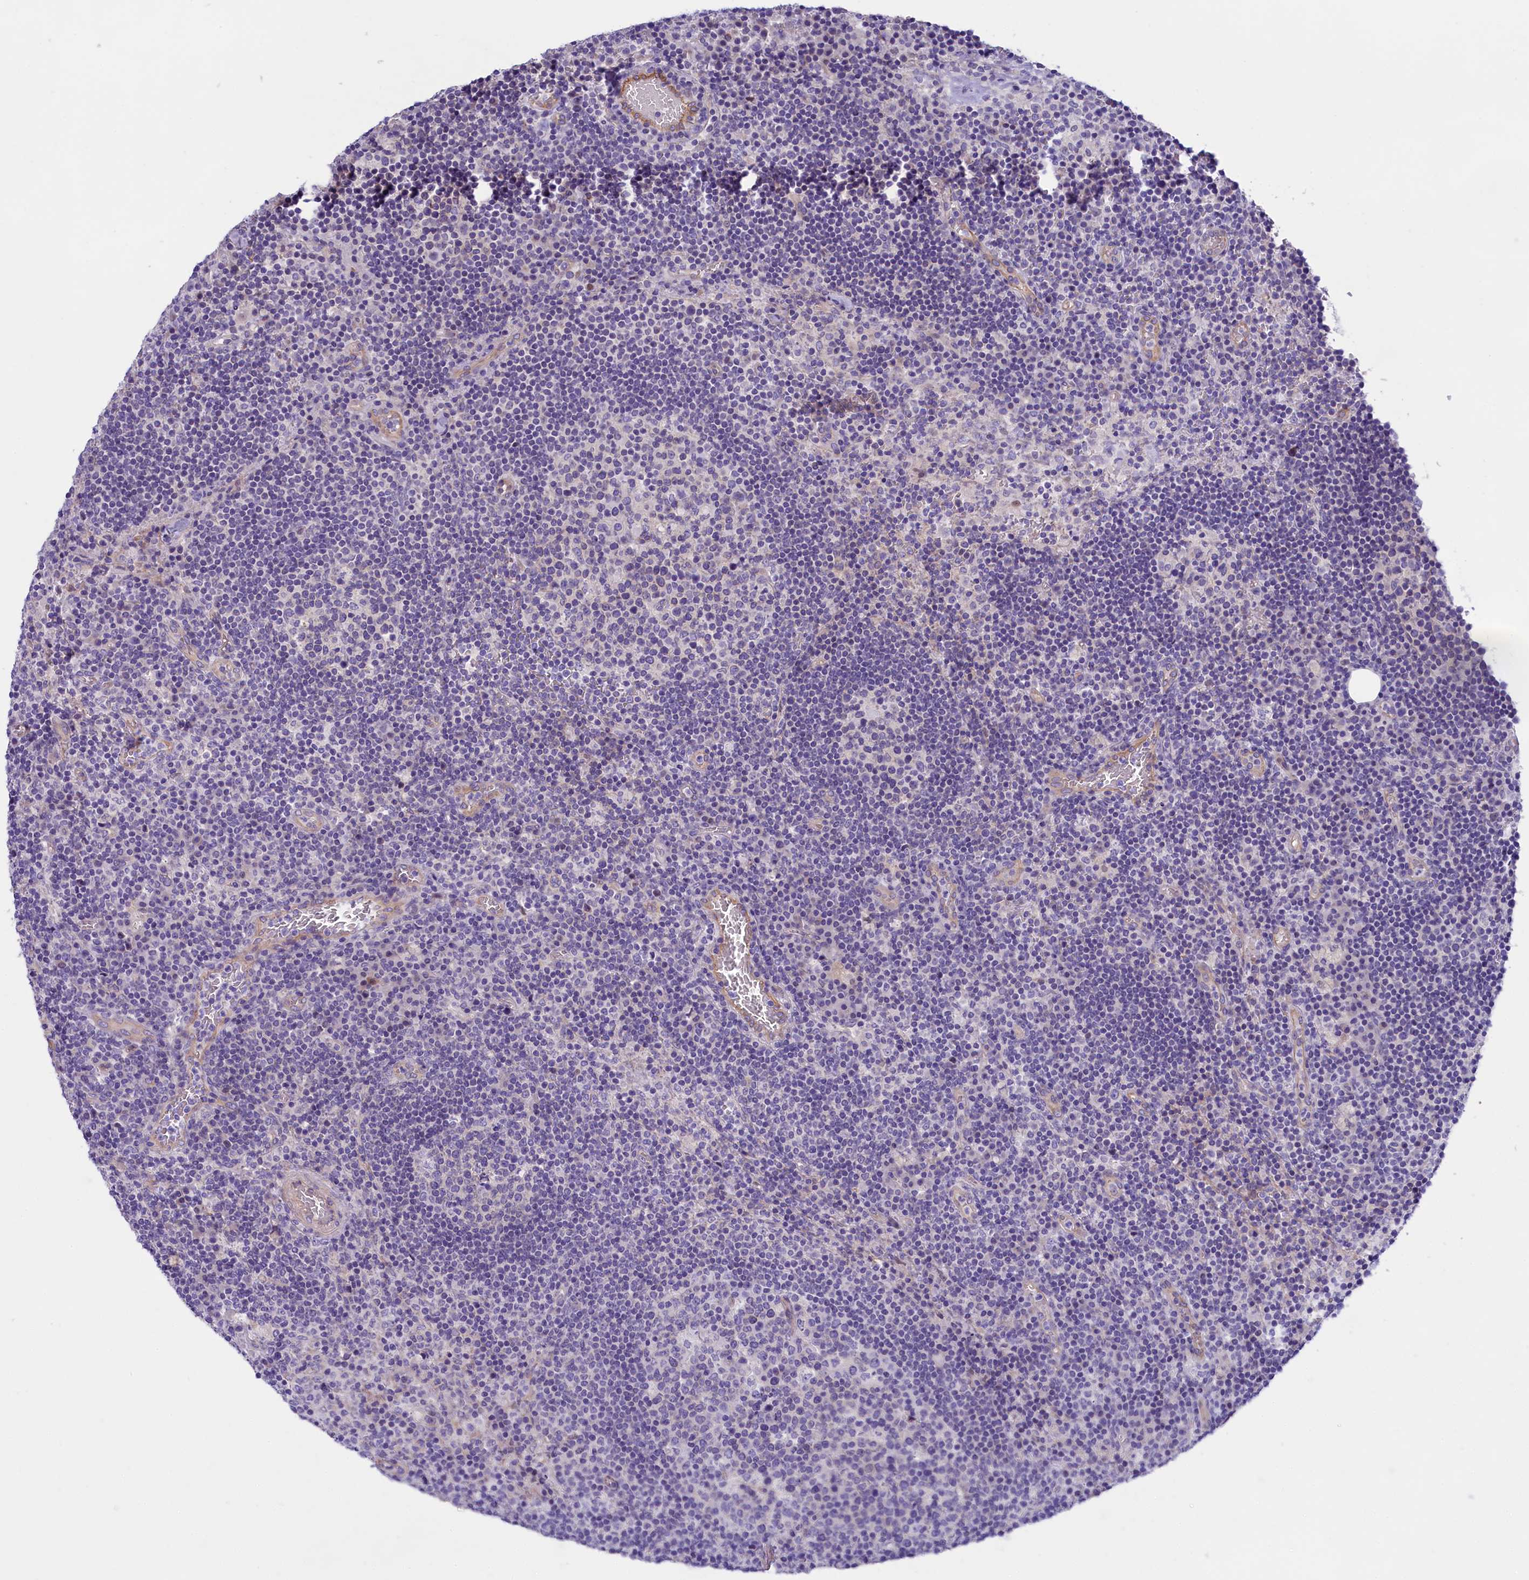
{"staining": {"intensity": "negative", "quantity": "none", "location": "none"}, "tissue": "lymph node", "cell_type": "Germinal center cells", "image_type": "normal", "snomed": [{"axis": "morphology", "description": "Normal tissue, NOS"}, {"axis": "topography", "description": "Lymph node"}], "caption": "An IHC histopathology image of unremarkable lymph node is shown. There is no staining in germinal center cells of lymph node. (DAB immunohistochemistry (IHC) with hematoxylin counter stain).", "gene": "PPP1R13L", "patient": {"sex": "male", "age": 58}}